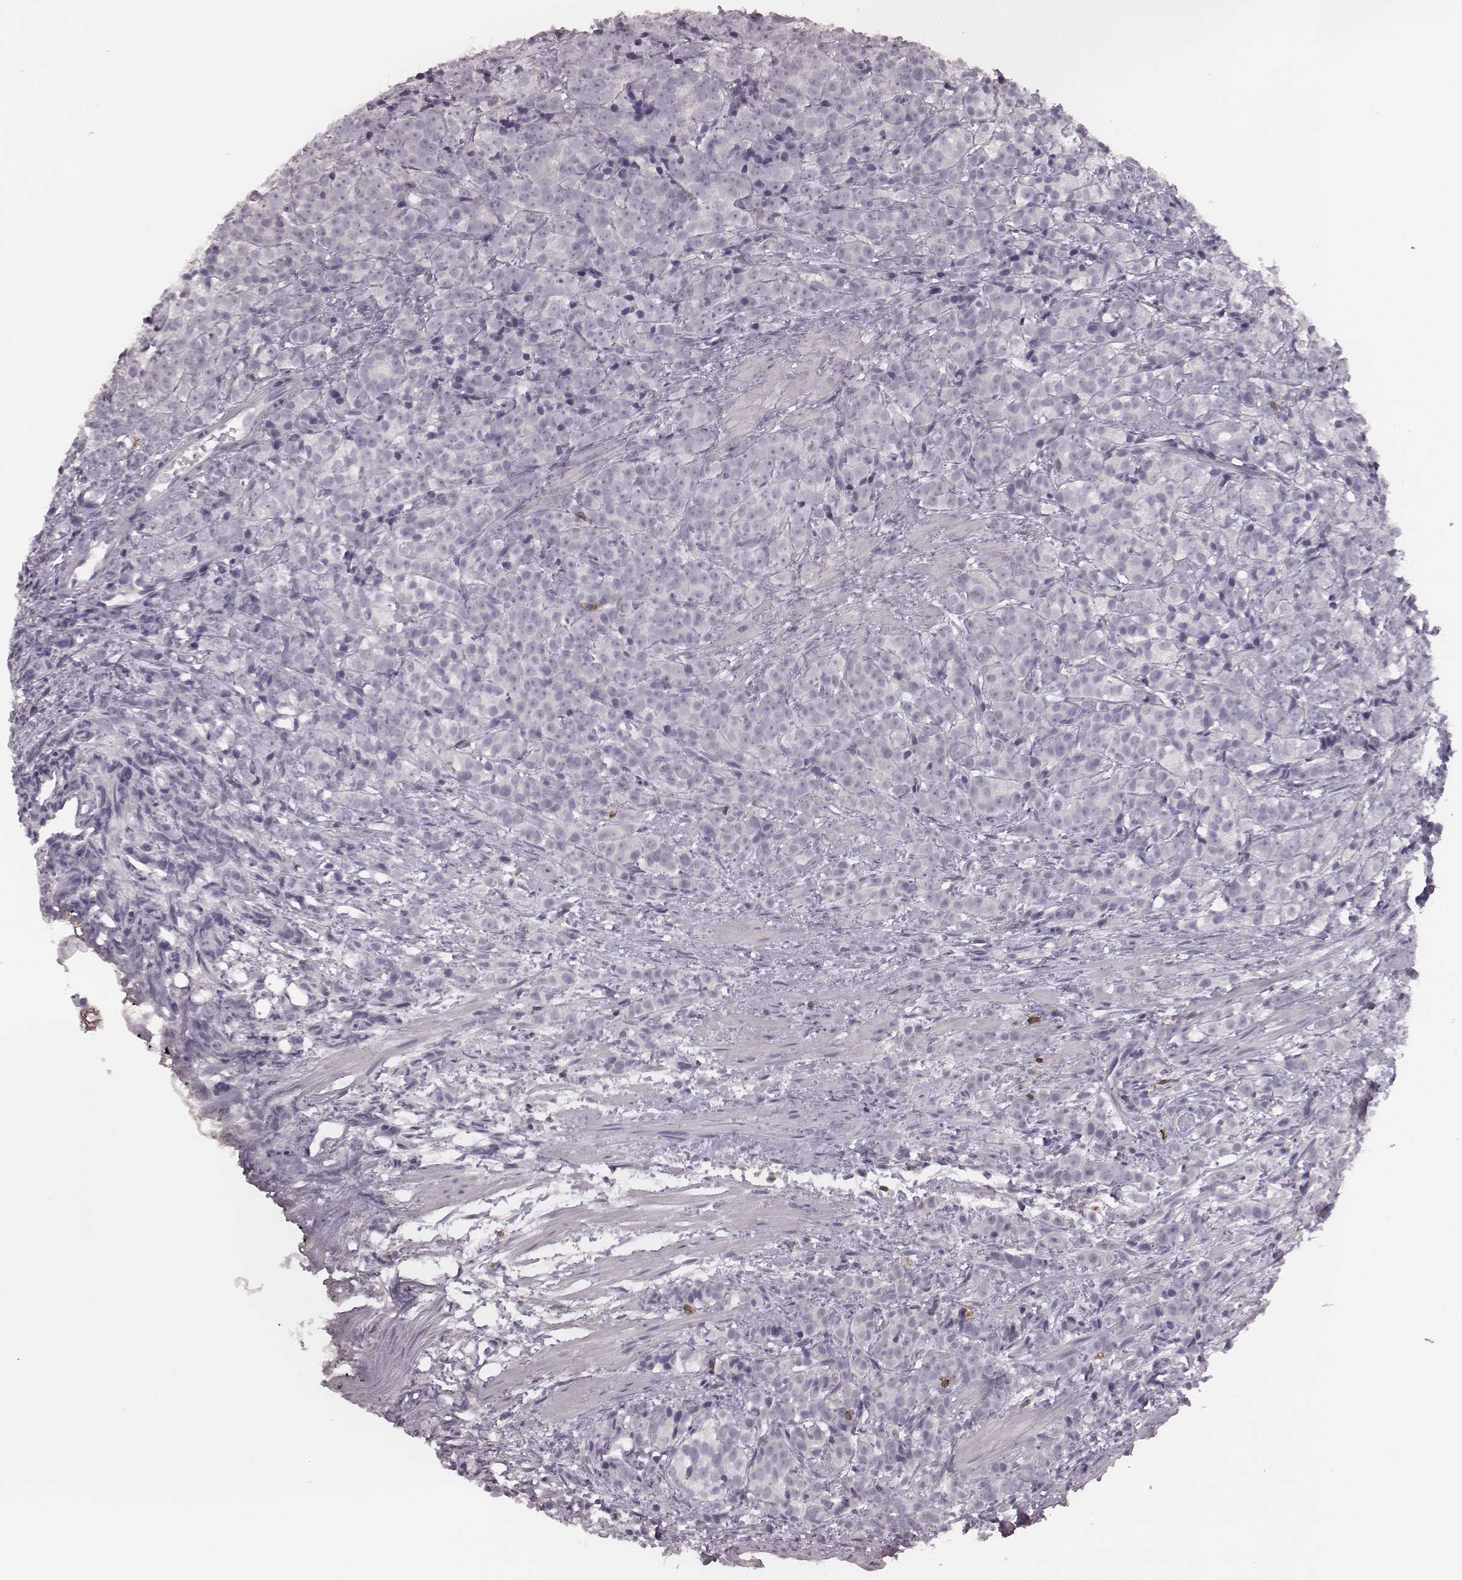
{"staining": {"intensity": "negative", "quantity": "none", "location": "none"}, "tissue": "prostate cancer", "cell_type": "Tumor cells", "image_type": "cancer", "snomed": [{"axis": "morphology", "description": "Adenocarcinoma, High grade"}, {"axis": "topography", "description": "Prostate"}], "caption": "Immunohistochemical staining of prostate cancer (adenocarcinoma (high-grade)) demonstrates no significant positivity in tumor cells. (Brightfield microscopy of DAB (3,3'-diaminobenzidine) immunohistochemistry (IHC) at high magnification).", "gene": "PDCD1", "patient": {"sex": "male", "age": 53}}